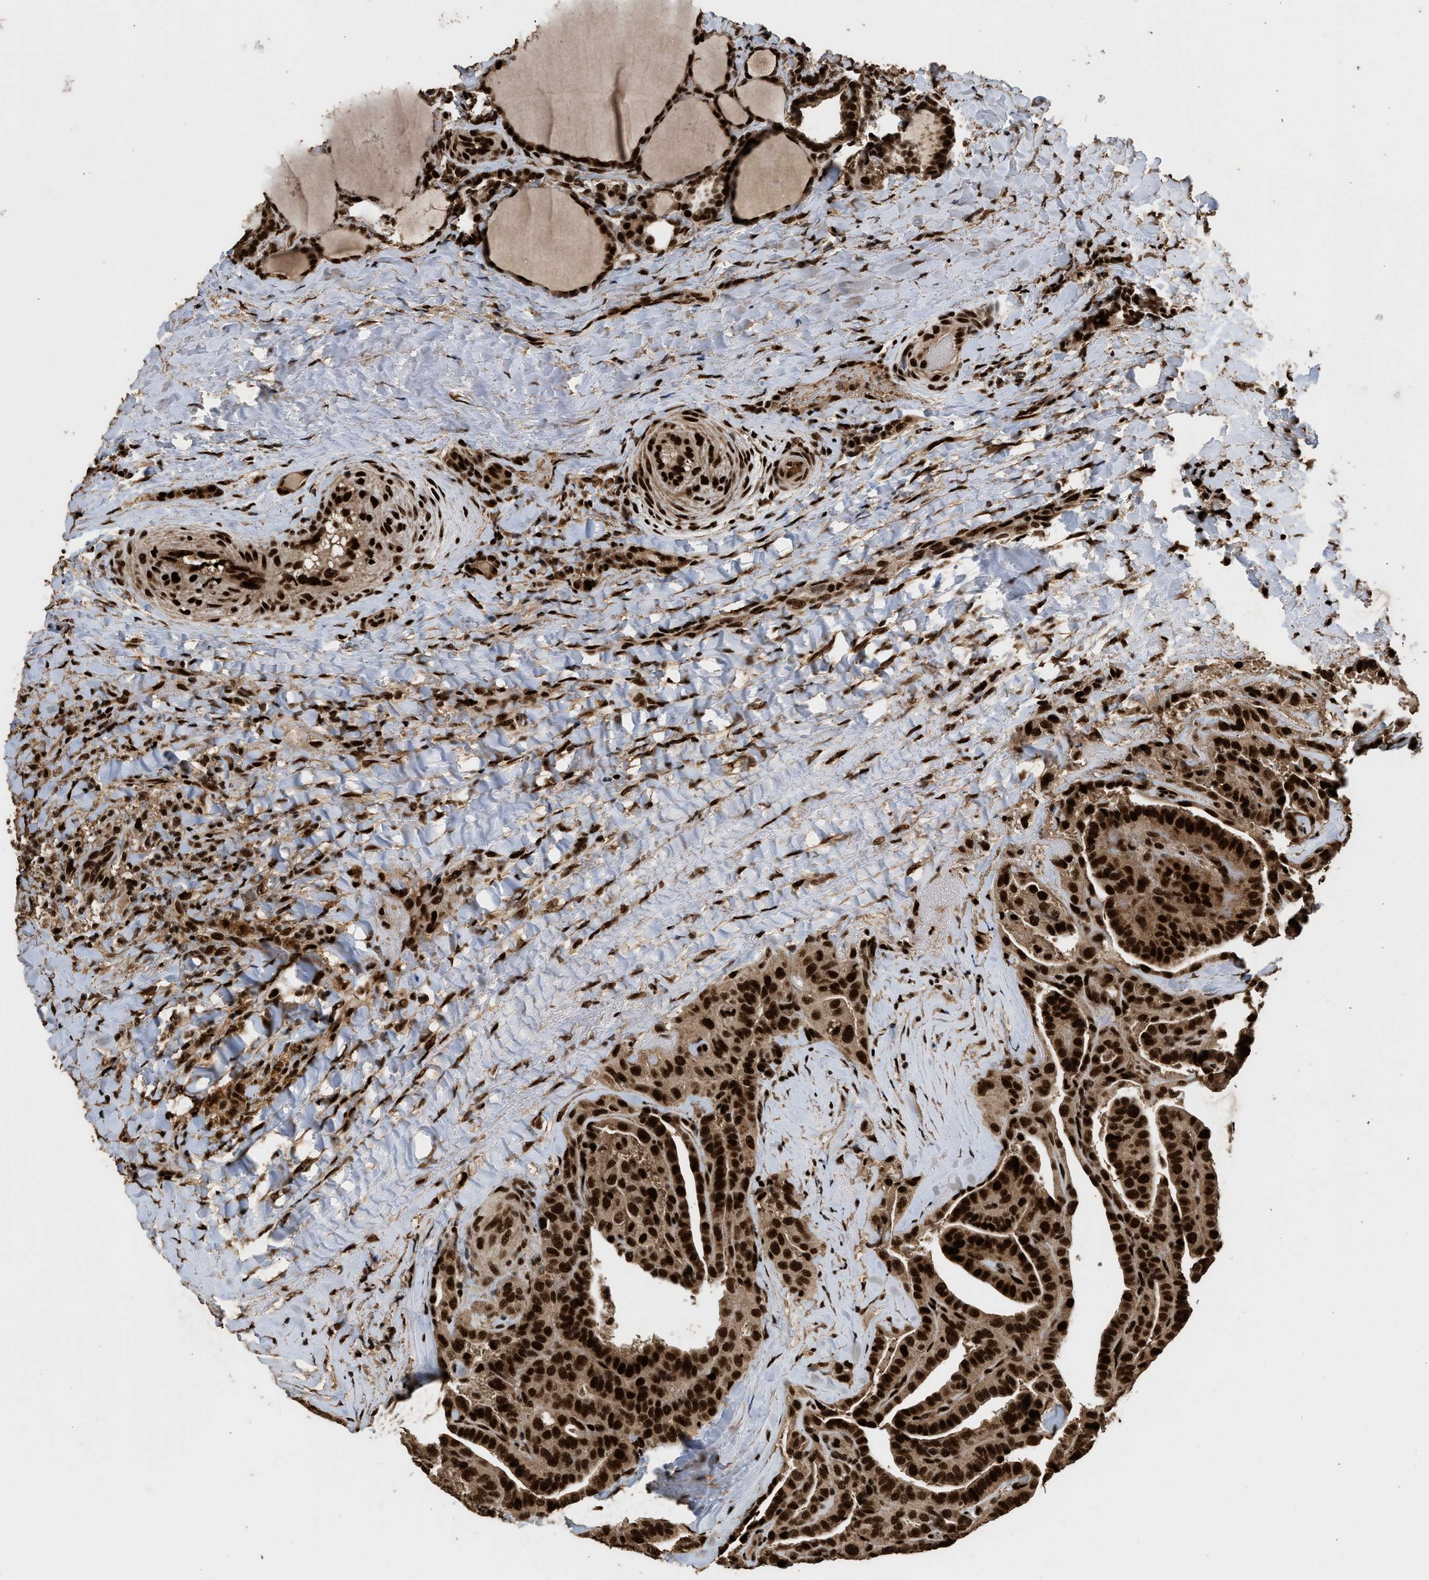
{"staining": {"intensity": "strong", "quantity": ">75%", "location": "cytoplasmic/membranous,nuclear"}, "tissue": "thyroid cancer", "cell_type": "Tumor cells", "image_type": "cancer", "snomed": [{"axis": "morphology", "description": "Papillary adenocarcinoma, NOS"}, {"axis": "topography", "description": "Thyroid gland"}], "caption": "Immunohistochemical staining of thyroid cancer (papillary adenocarcinoma) displays strong cytoplasmic/membranous and nuclear protein expression in about >75% of tumor cells.", "gene": "PPP4R3B", "patient": {"sex": "male", "age": 77}}